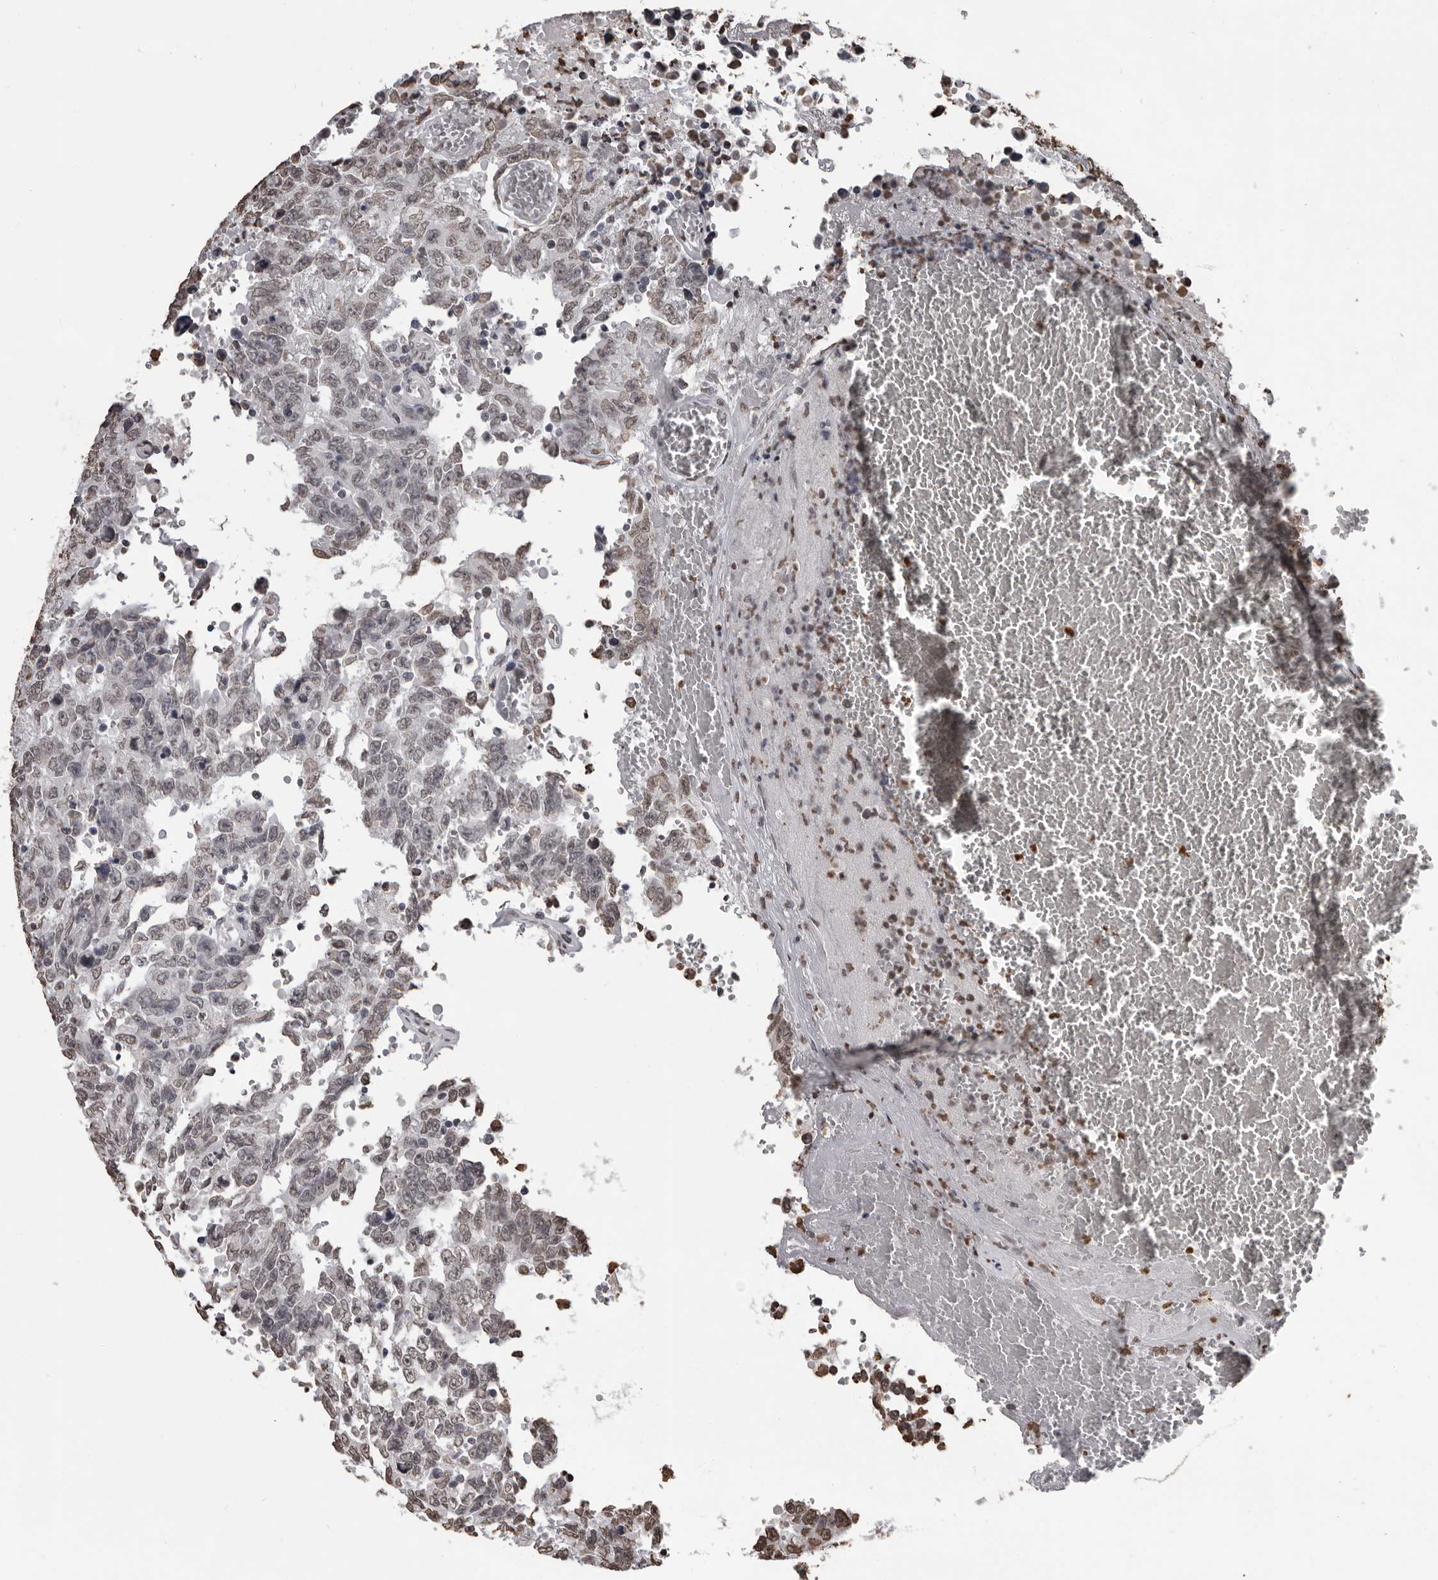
{"staining": {"intensity": "moderate", "quantity": "<25%", "location": "nuclear"}, "tissue": "testis cancer", "cell_type": "Tumor cells", "image_type": "cancer", "snomed": [{"axis": "morphology", "description": "Carcinoma, Embryonal, NOS"}, {"axis": "topography", "description": "Testis"}], "caption": "Immunohistochemistry (IHC) of human testis cancer shows low levels of moderate nuclear staining in about <25% of tumor cells. The staining was performed using DAB (3,3'-diaminobenzidine), with brown indicating positive protein expression. Nuclei are stained blue with hematoxylin.", "gene": "AHR", "patient": {"sex": "male", "age": 26}}